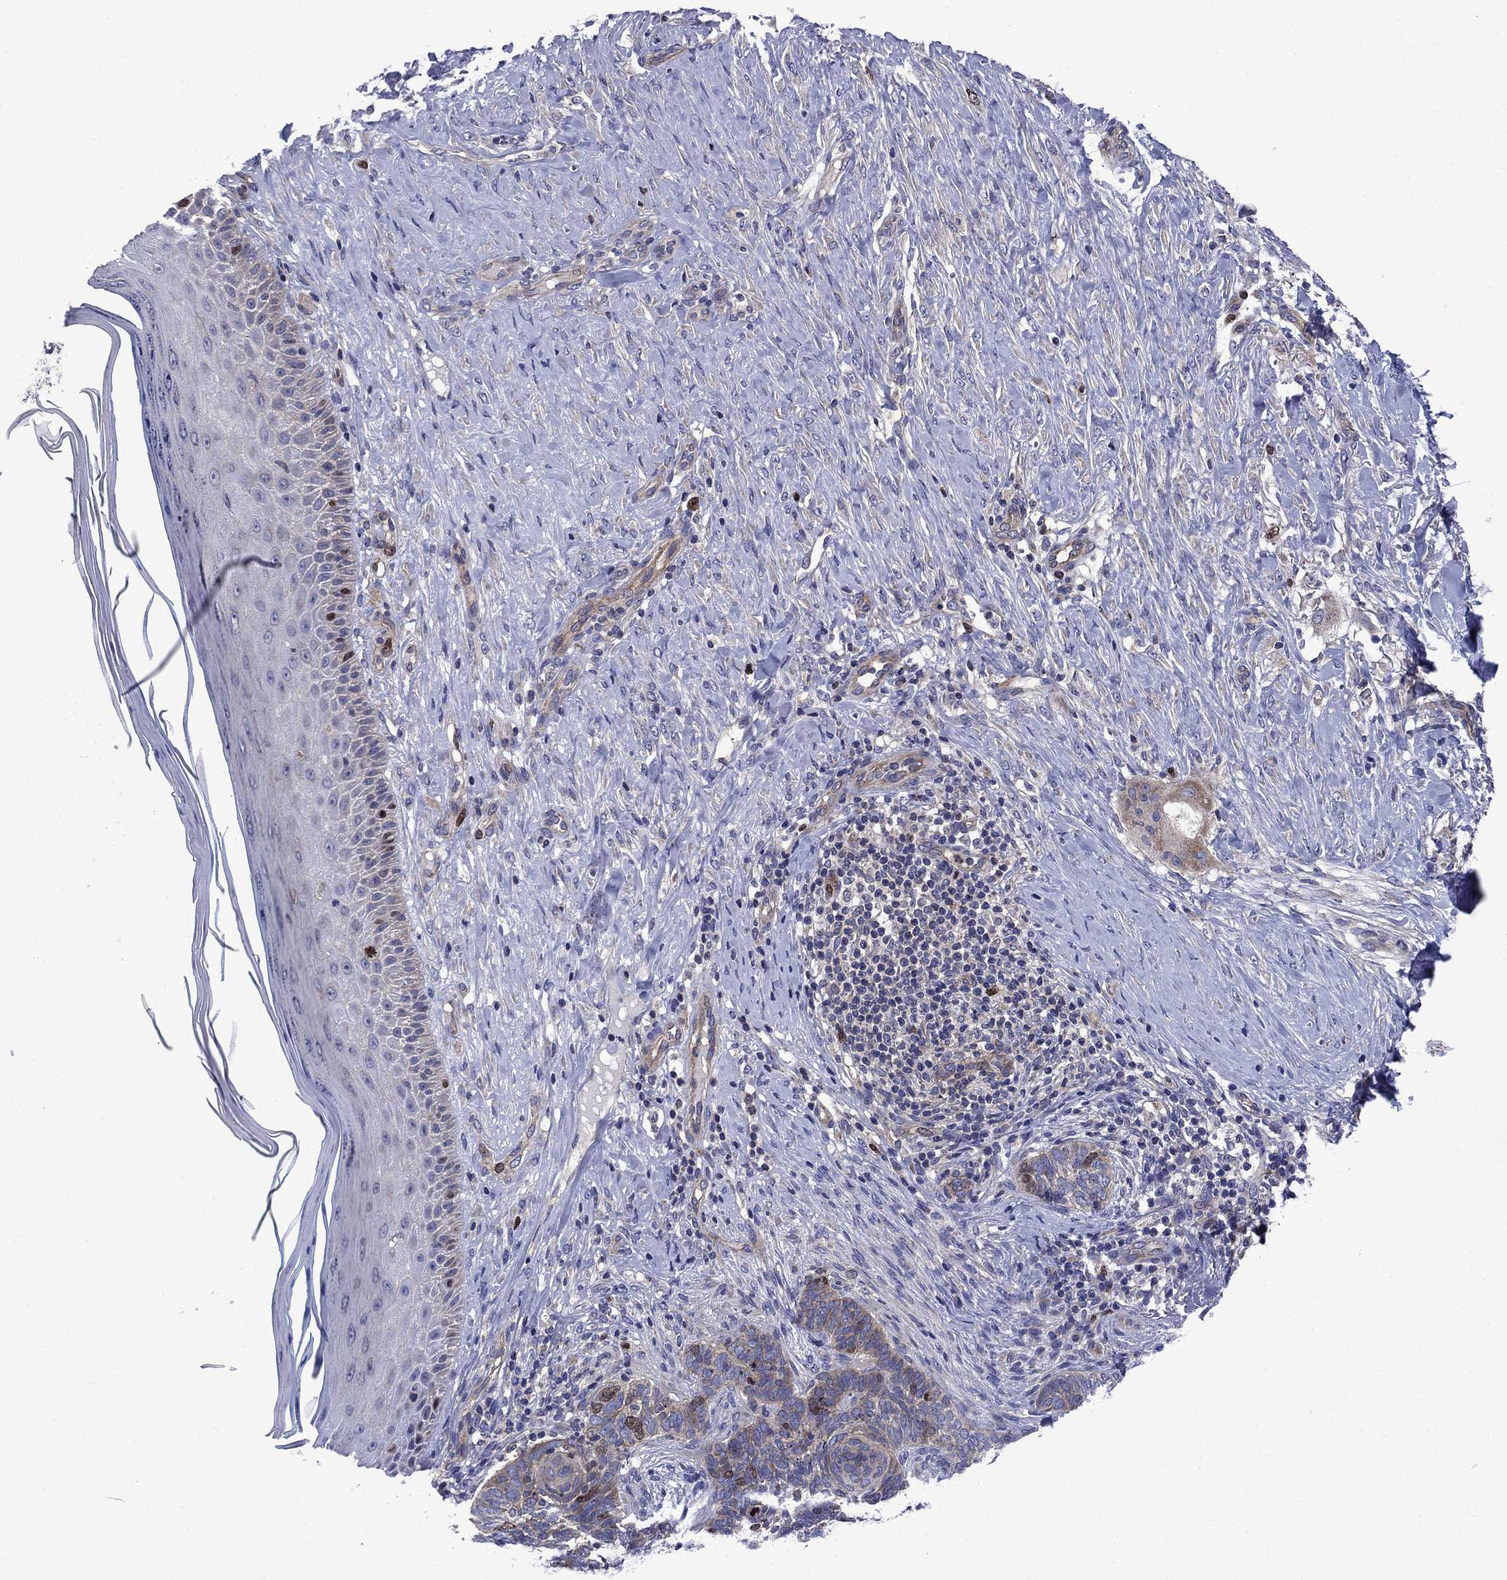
{"staining": {"intensity": "negative", "quantity": "none", "location": "none"}, "tissue": "skin cancer", "cell_type": "Tumor cells", "image_type": "cancer", "snomed": [{"axis": "morphology", "description": "Normal tissue, NOS"}, {"axis": "morphology", "description": "Basal cell carcinoma"}, {"axis": "topography", "description": "Skin"}], "caption": "DAB immunohistochemical staining of human skin cancer reveals no significant staining in tumor cells. (DAB IHC visualized using brightfield microscopy, high magnification).", "gene": "KIF22", "patient": {"sex": "male", "age": 46}}